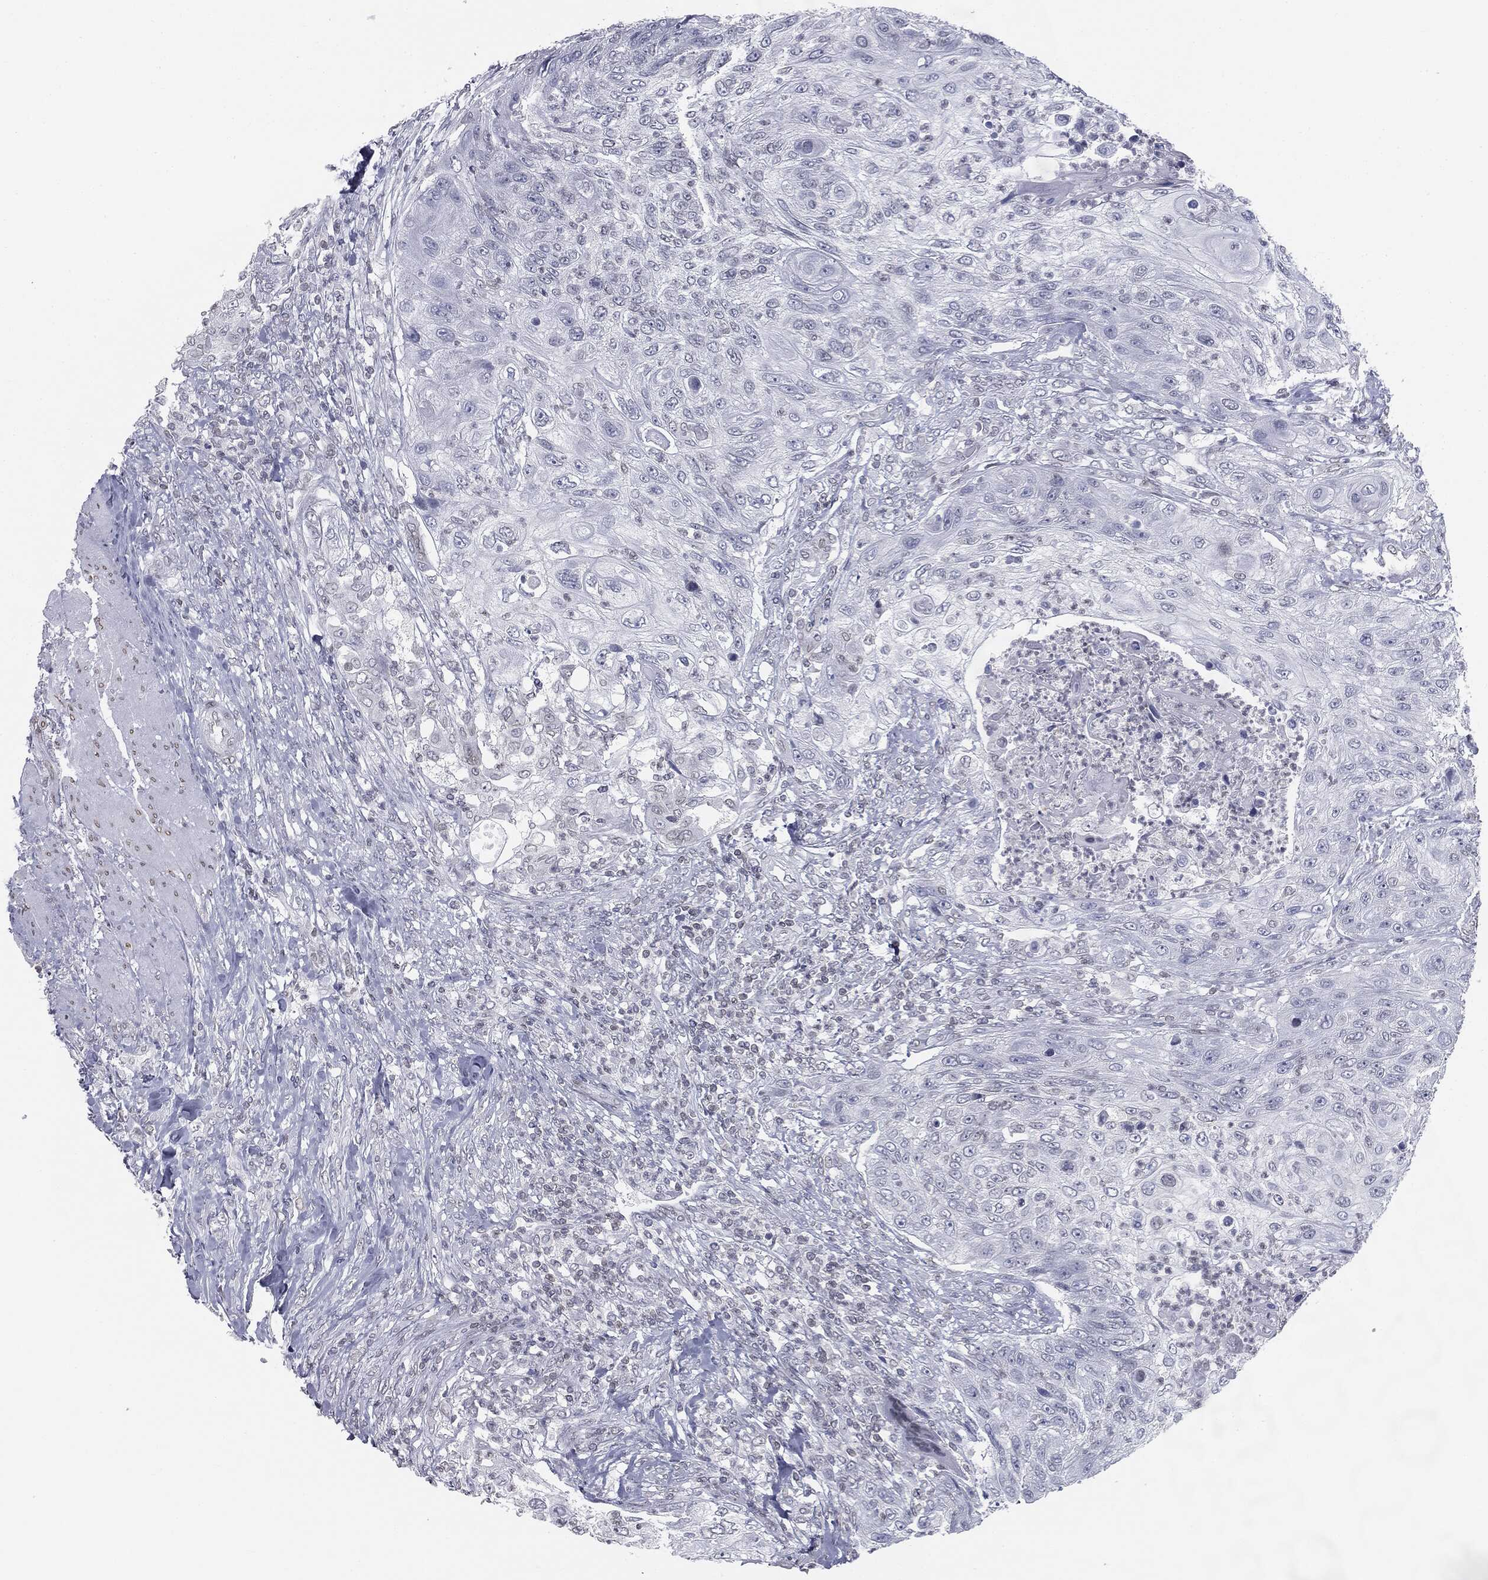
{"staining": {"intensity": "negative", "quantity": "none", "location": "none"}, "tissue": "urothelial cancer", "cell_type": "Tumor cells", "image_type": "cancer", "snomed": [{"axis": "morphology", "description": "Urothelial carcinoma, High grade"}, {"axis": "topography", "description": "Urinary bladder"}], "caption": "DAB (3,3'-diaminobenzidine) immunohistochemical staining of human high-grade urothelial carcinoma demonstrates no significant expression in tumor cells.", "gene": "ALDOB", "patient": {"sex": "female", "age": 60}}